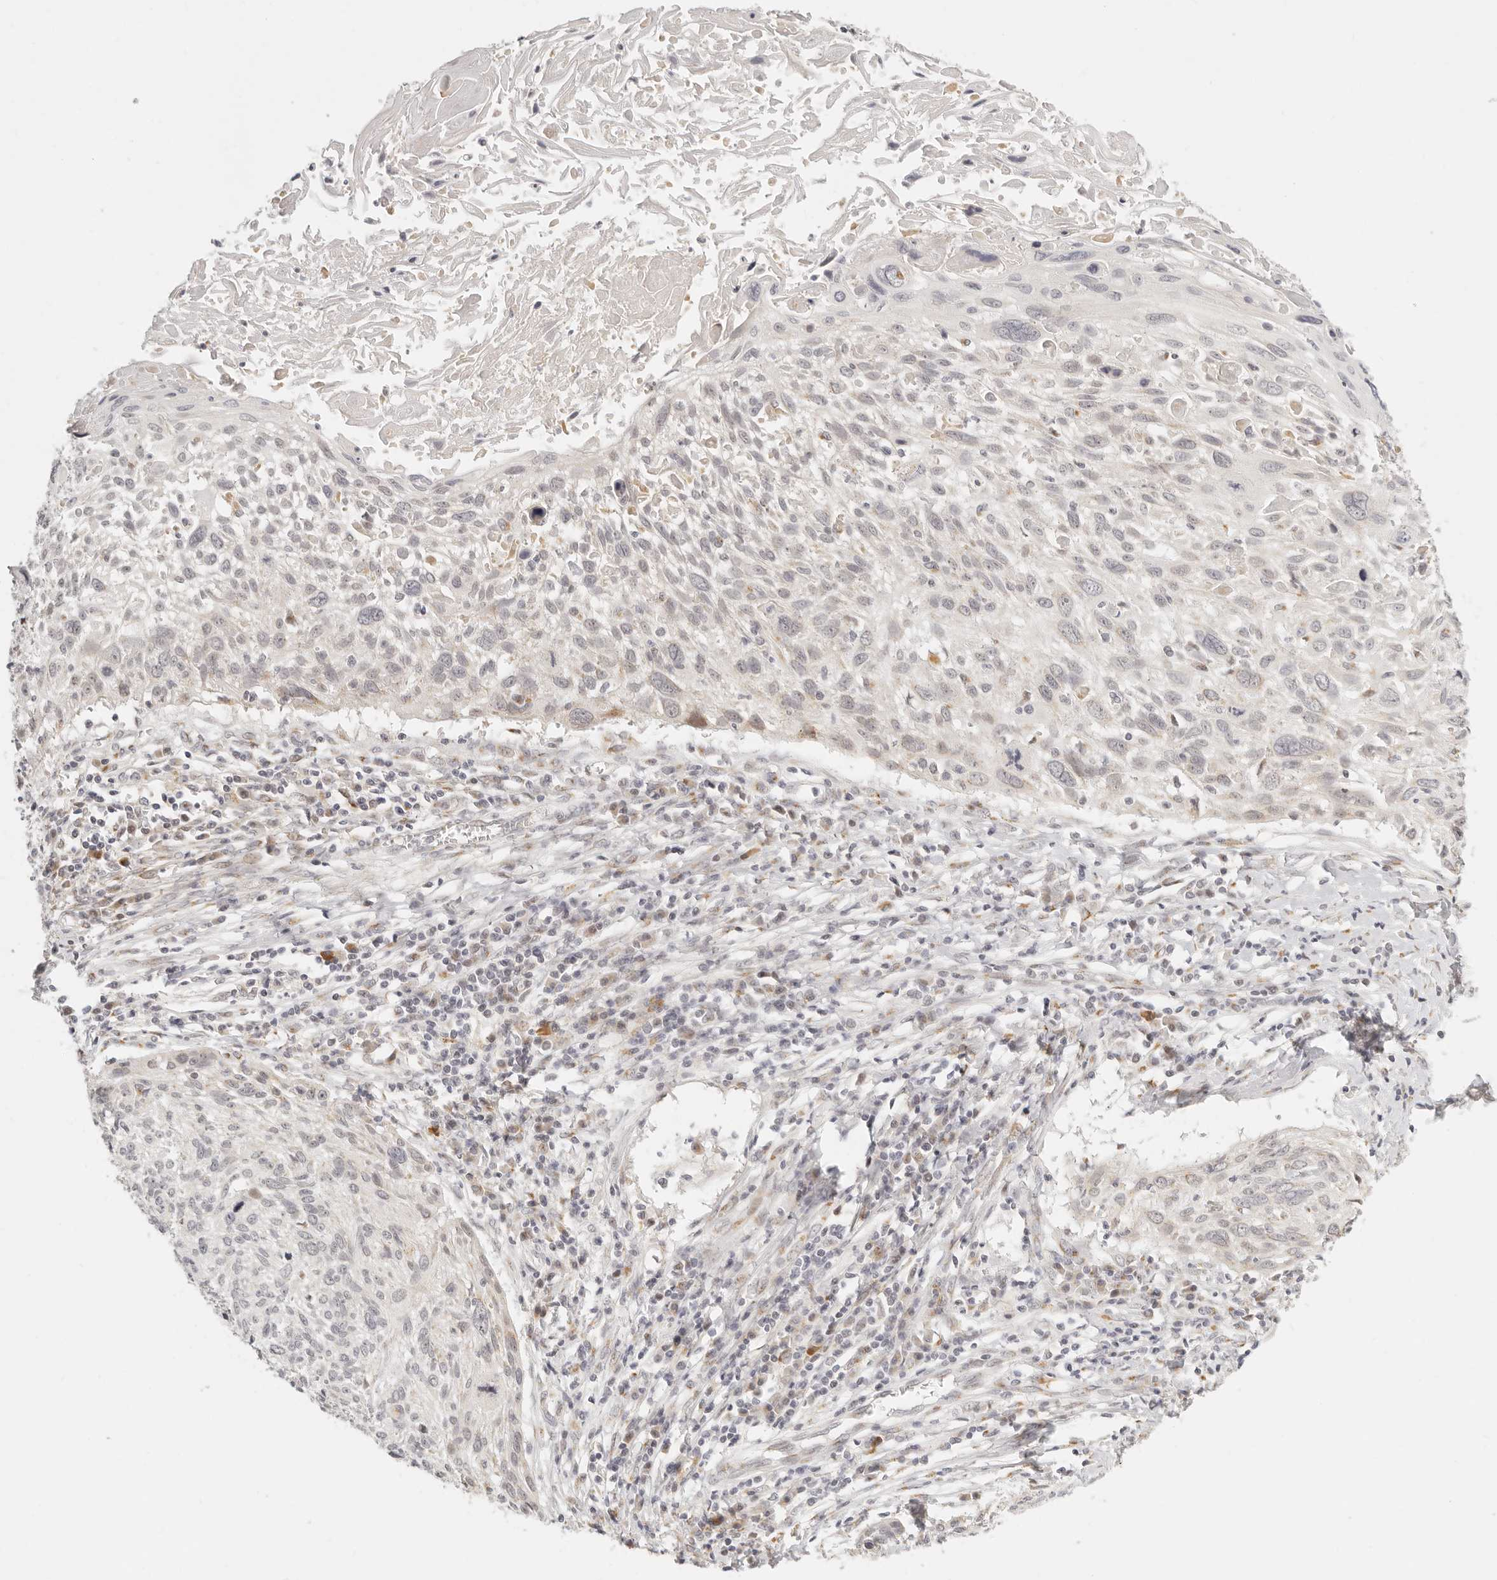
{"staining": {"intensity": "negative", "quantity": "none", "location": "none"}, "tissue": "cervical cancer", "cell_type": "Tumor cells", "image_type": "cancer", "snomed": [{"axis": "morphology", "description": "Squamous cell carcinoma, NOS"}, {"axis": "topography", "description": "Cervix"}], "caption": "This image is of cervical squamous cell carcinoma stained with immunohistochemistry to label a protein in brown with the nuclei are counter-stained blue. There is no positivity in tumor cells.", "gene": "FAM20B", "patient": {"sex": "female", "age": 51}}